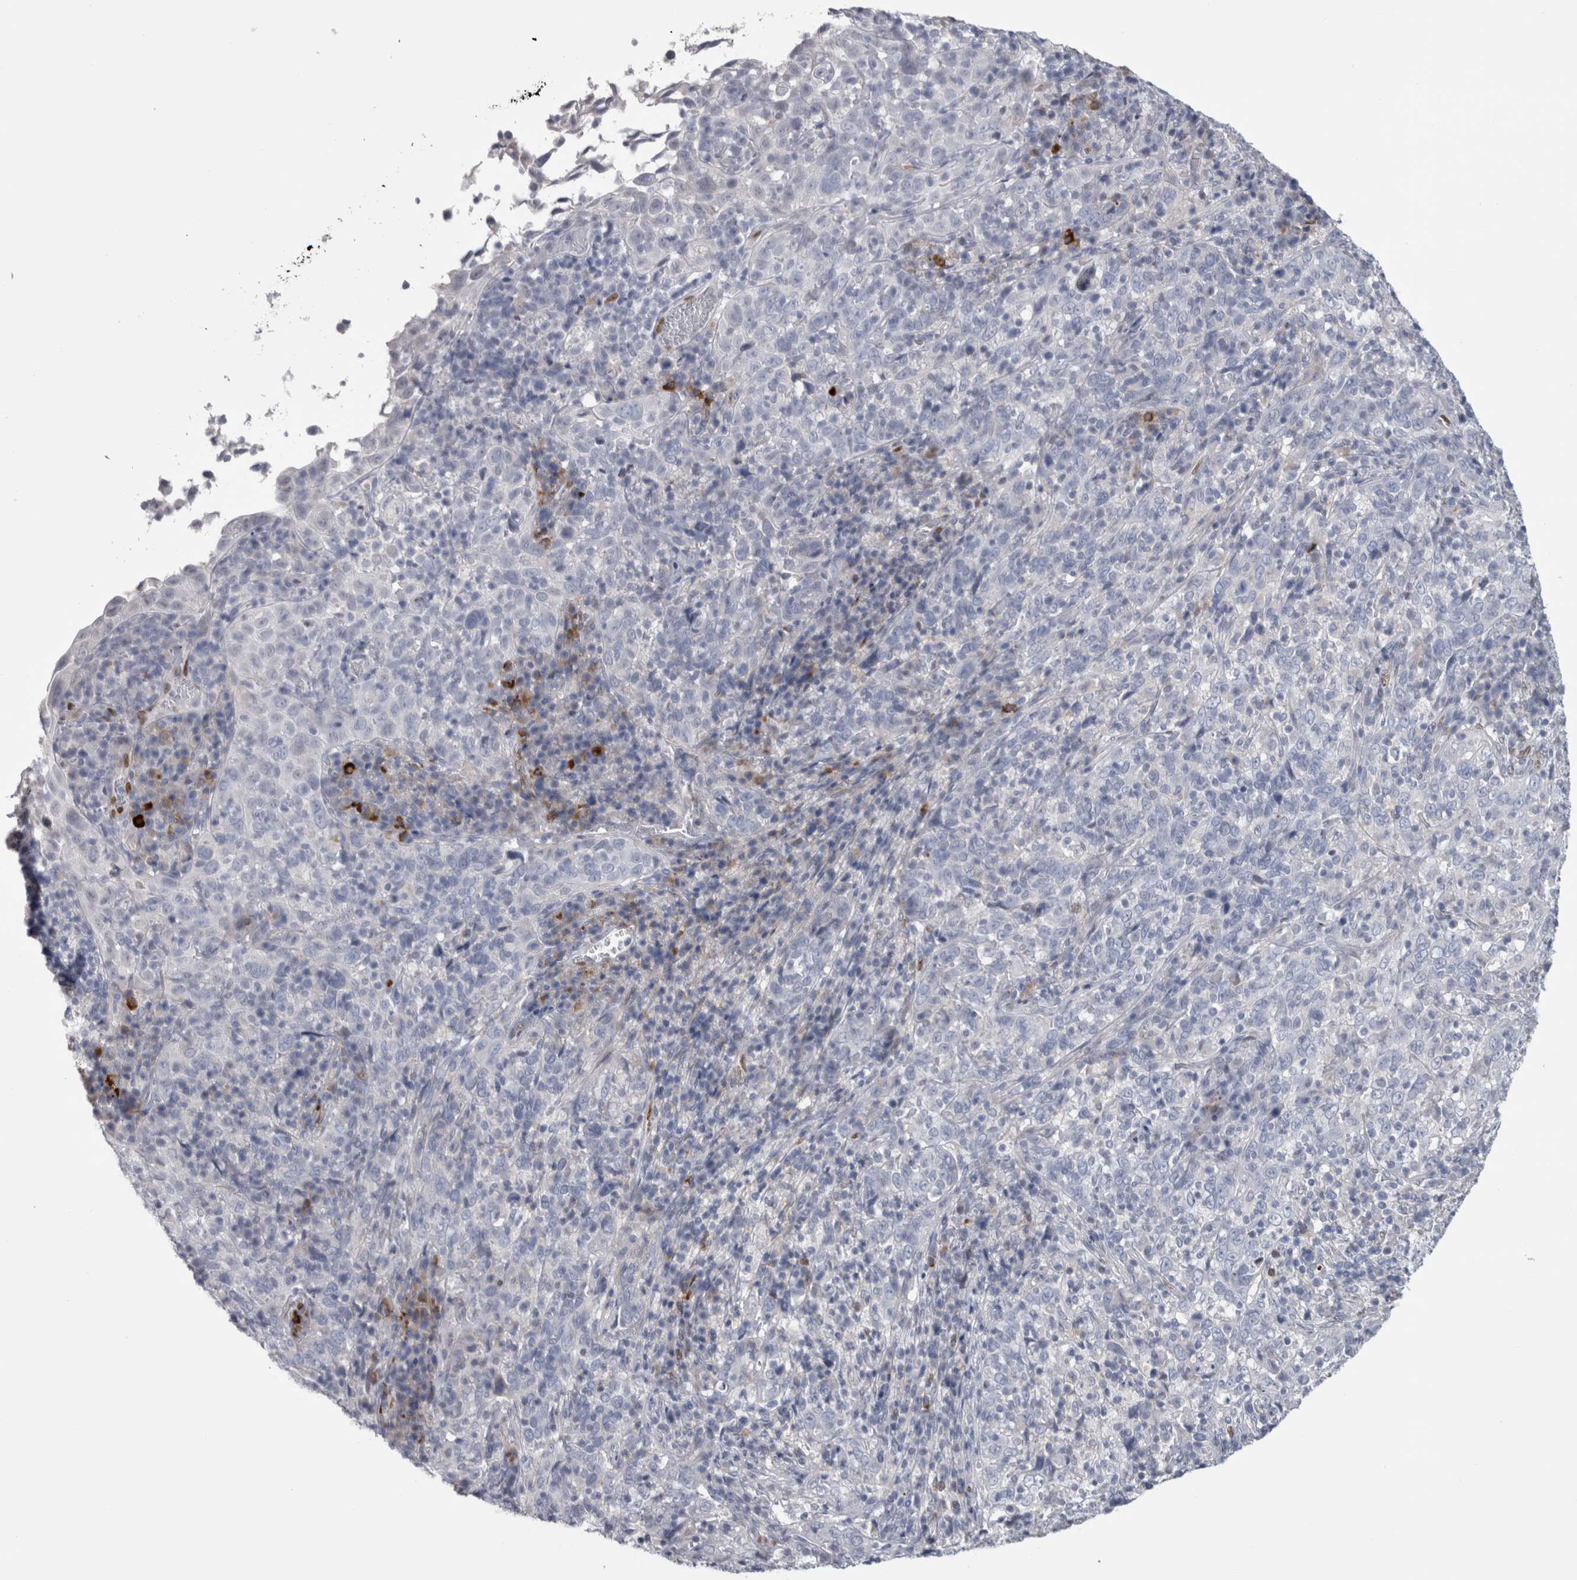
{"staining": {"intensity": "negative", "quantity": "none", "location": "none"}, "tissue": "cervical cancer", "cell_type": "Tumor cells", "image_type": "cancer", "snomed": [{"axis": "morphology", "description": "Squamous cell carcinoma, NOS"}, {"axis": "topography", "description": "Cervix"}], "caption": "Tumor cells show no significant protein positivity in cervical cancer. Nuclei are stained in blue.", "gene": "IL33", "patient": {"sex": "female", "age": 46}}